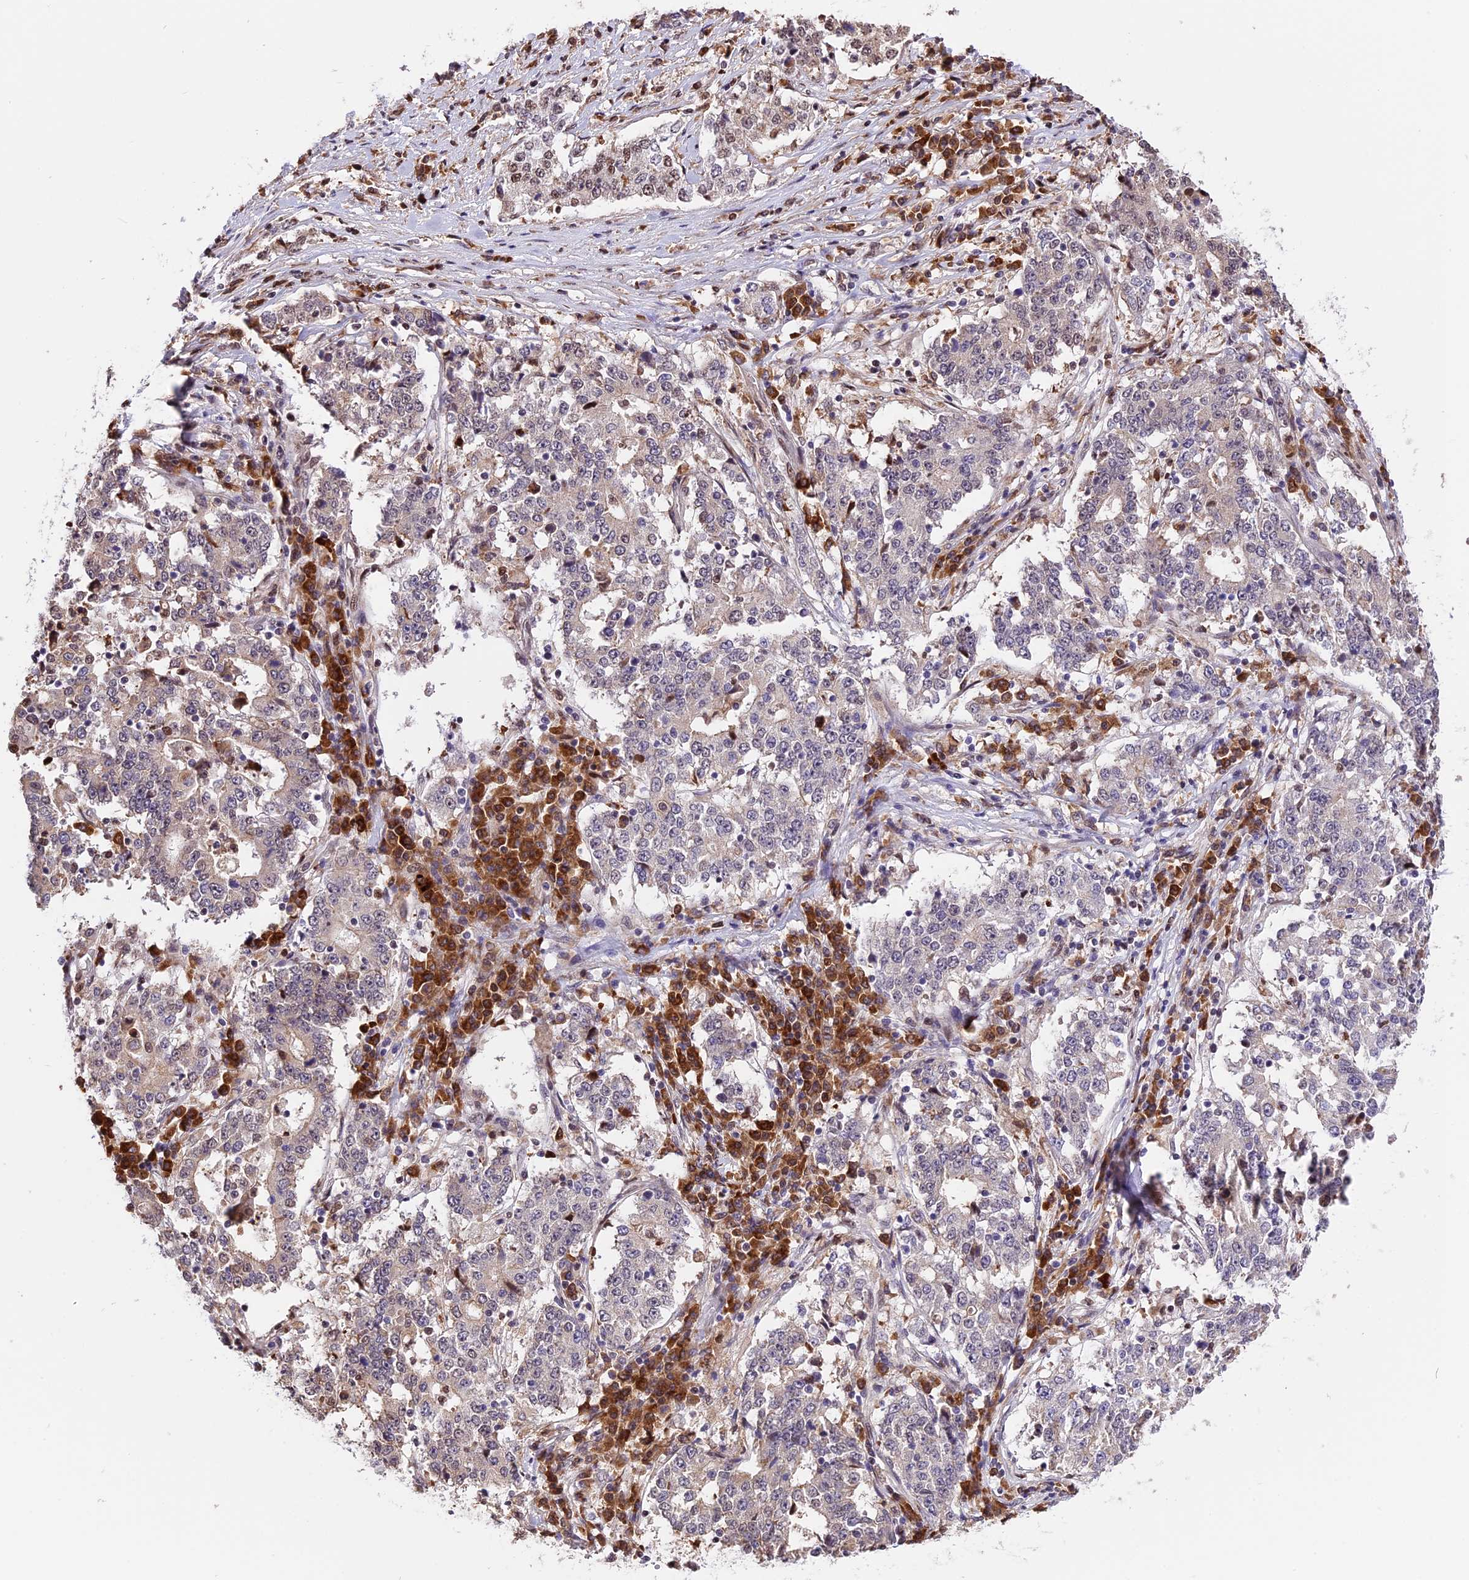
{"staining": {"intensity": "weak", "quantity": "<25%", "location": "nuclear"}, "tissue": "stomach cancer", "cell_type": "Tumor cells", "image_type": "cancer", "snomed": [{"axis": "morphology", "description": "Adenocarcinoma, NOS"}, {"axis": "topography", "description": "Stomach"}], "caption": "There is no significant staining in tumor cells of adenocarcinoma (stomach).", "gene": "HERPUD1", "patient": {"sex": "male", "age": 59}}